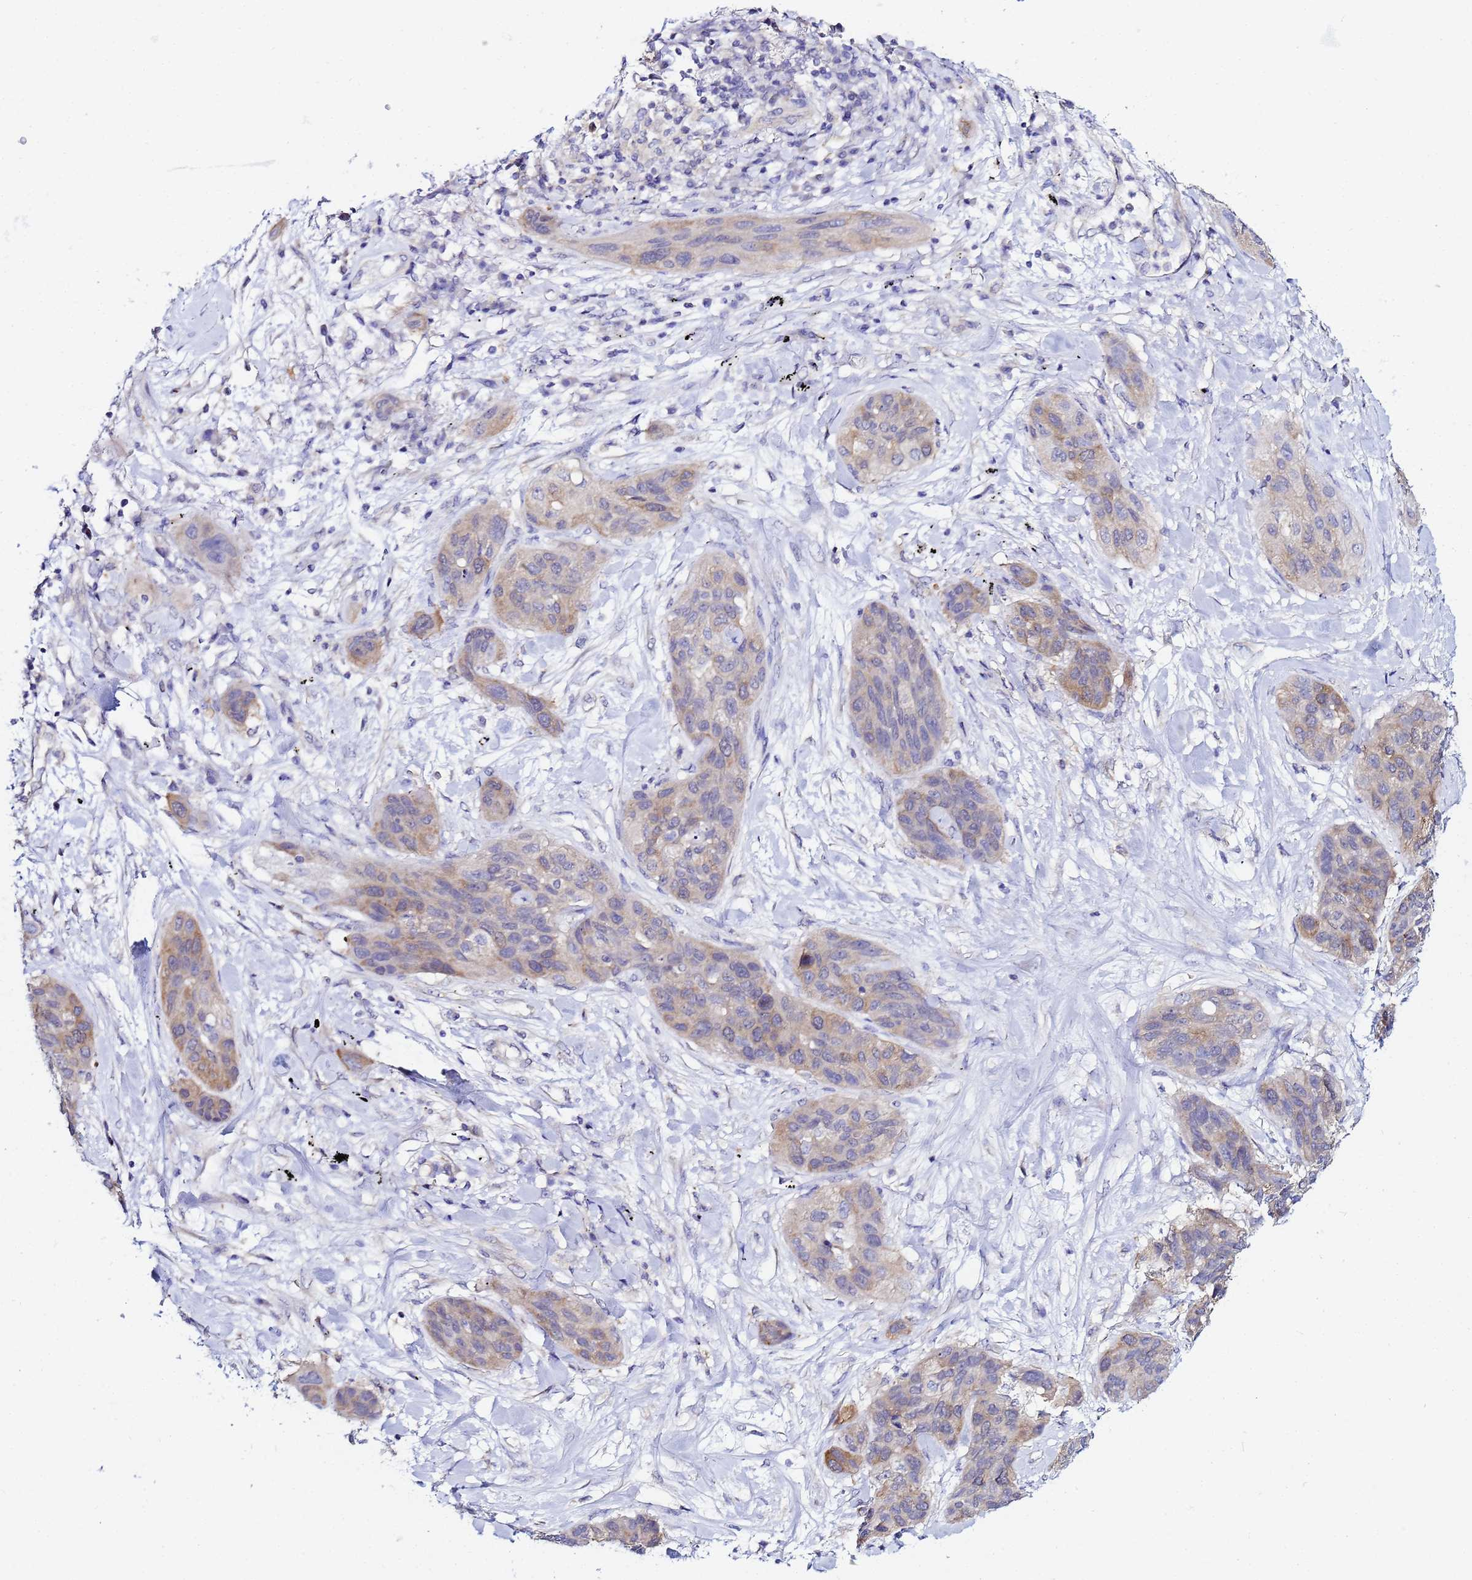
{"staining": {"intensity": "weak", "quantity": "25%-75%", "location": "cytoplasmic/membranous"}, "tissue": "lung cancer", "cell_type": "Tumor cells", "image_type": "cancer", "snomed": [{"axis": "morphology", "description": "Squamous cell carcinoma, NOS"}, {"axis": "topography", "description": "Lung"}], "caption": "Immunohistochemical staining of squamous cell carcinoma (lung) shows low levels of weak cytoplasmic/membranous protein positivity in approximately 25%-75% of tumor cells. Immunohistochemistry (ihc) stains the protein of interest in brown and the nuclei are stained blue.", "gene": "LENG1", "patient": {"sex": "female", "age": 70}}